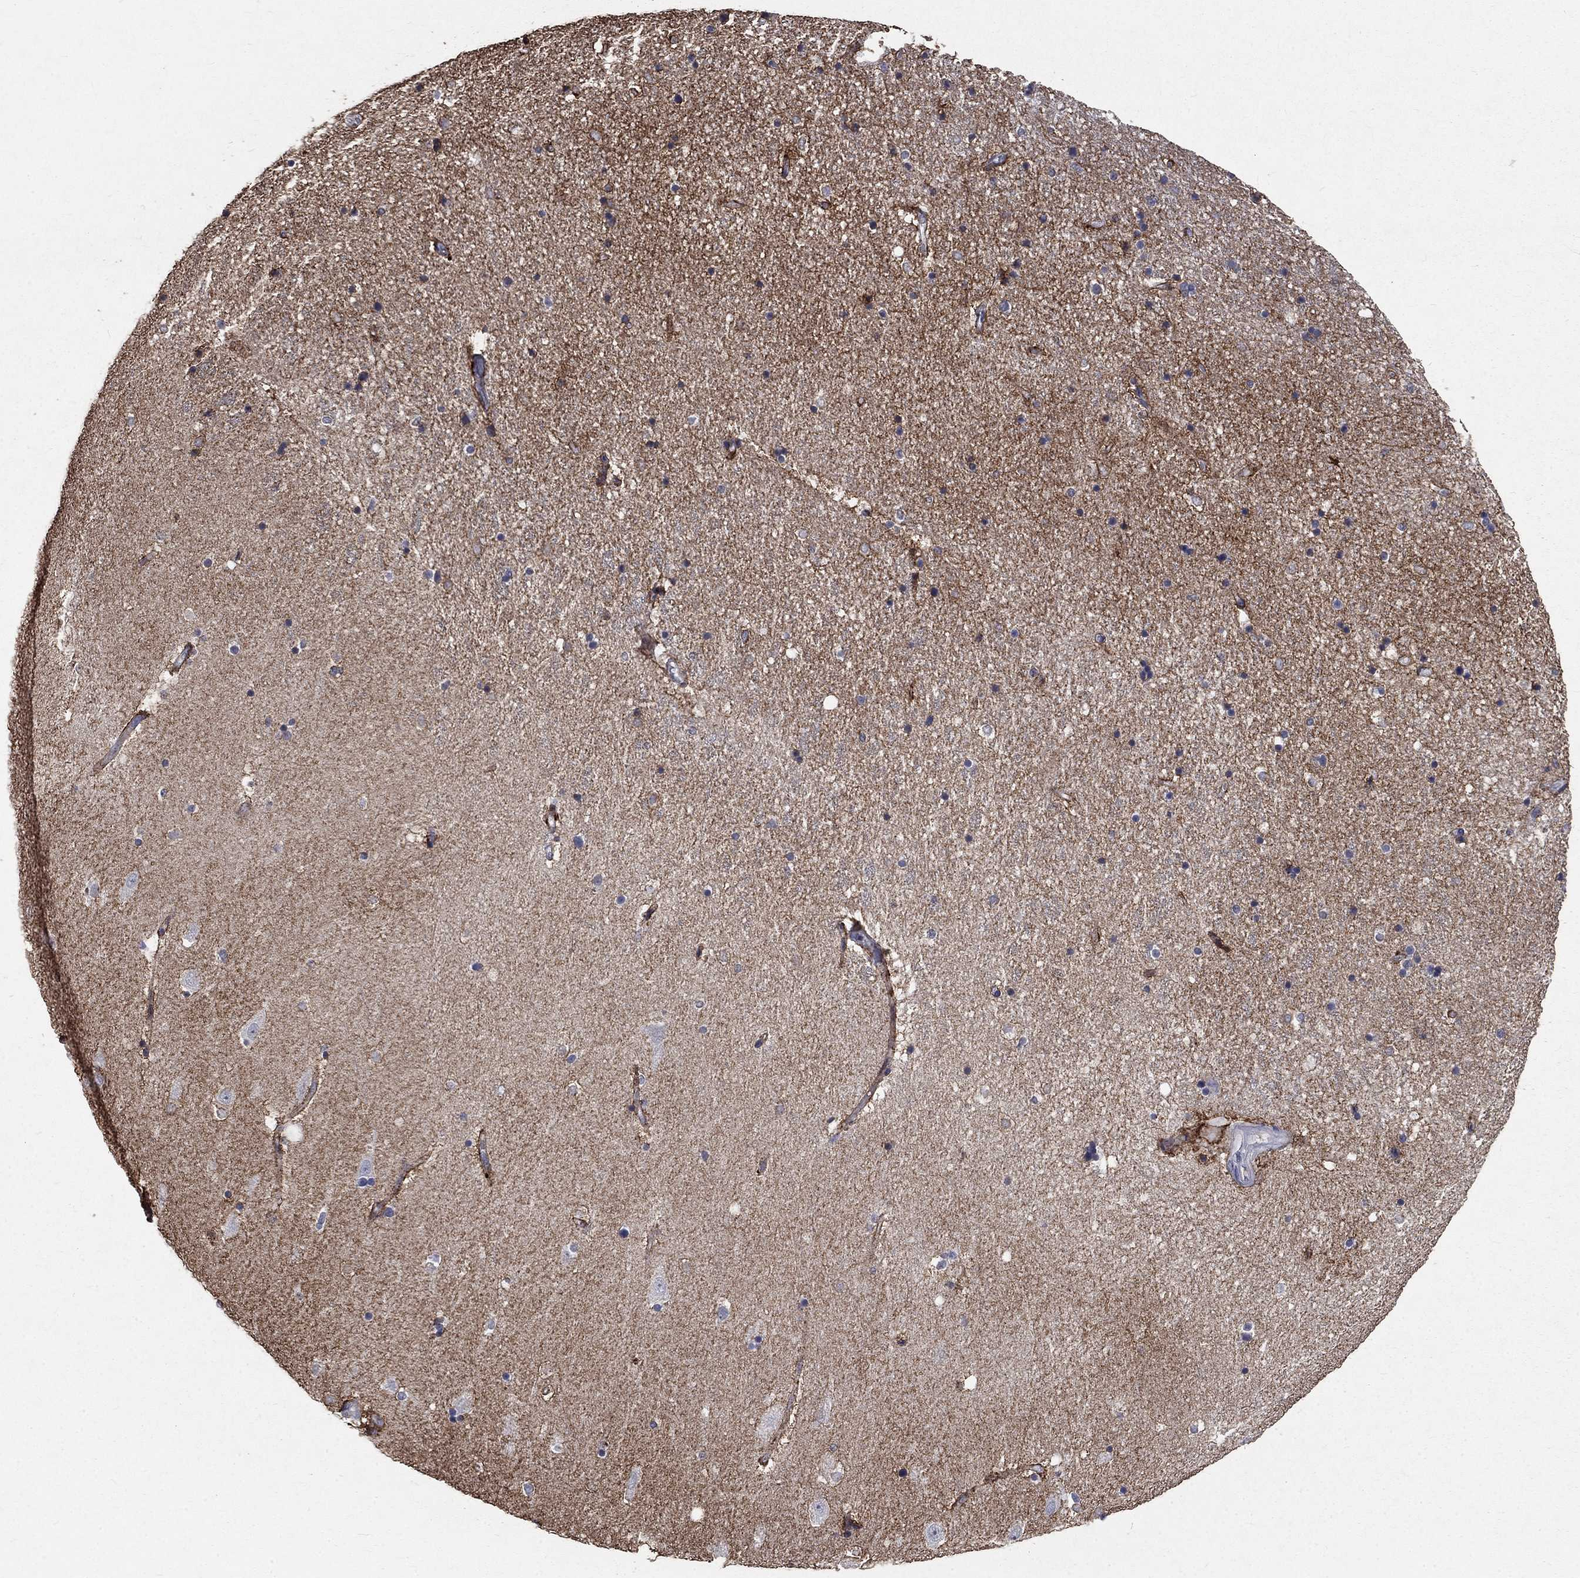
{"staining": {"intensity": "negative", "quantity": "none", "location": "none"}, "tissue": "hippocampus", "cell_type": "Glial cells", "image_type": "normal", "snomed": [{"axis": "morphology", "description": "Normal tissue, NOS"}, {"axis": "topography", "description": "Hippocampus"}], "caption": "An immunohistochemistry (IHC) histopathology image of unremarkable hippocampus is shown. There is no staining in glial cells of hippocampus.", "gene": "CHST5", "patient": {"sex": "male", "age": 49}}